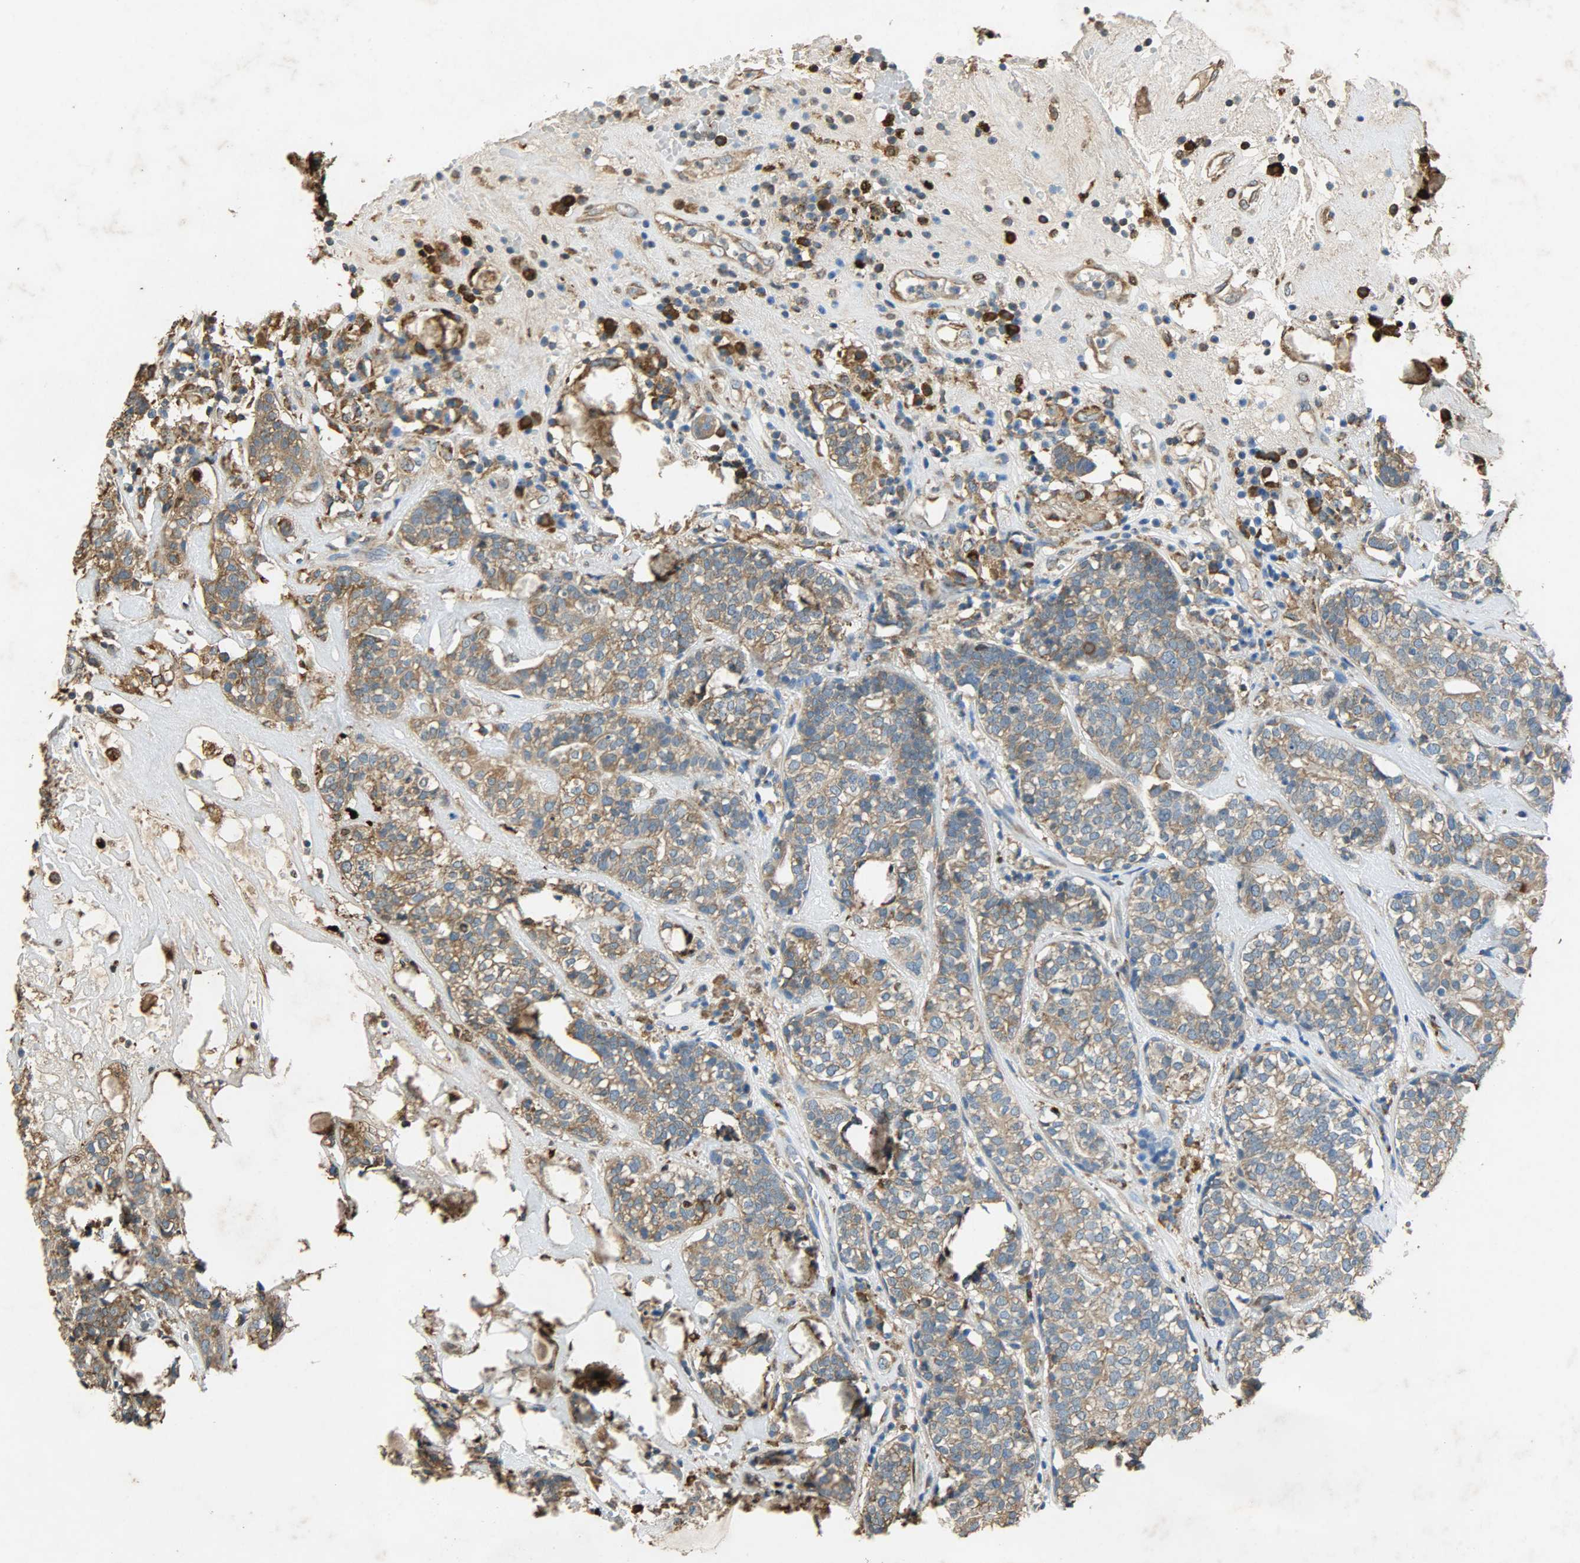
{"staining": {"intensity": "moderate", "quantity": ">75%", "location": "cytoplasmic/membranous"}, "tissue": "head and neck cancer", "cell_type": "Tumor cells", "image_type": "cancer", "snomed": [{"axis": "morphology", "description": "Adenocarcinoma, NOS"}, {"axis": "topography", "description": "Salivary gland"}, {"axis": "topography", "description": "Head-Neck"}], "caption": "Immunohistochemistry (IHC) staining of head and neck adenocarcinoma, which reveals medium levels of moderate cytoplasmic/membranous positivity in about >75% of tumor cells indicating moderate cytoplasmic/membranous protein positivity. The staining was performed using DAB (3,3'-diaminobenzidine) (brown) for protein detection and nuclei were counterstained in hematoxylin (blue).", "gene": "HSPA5", "patient": {"sex": "female", "age": 65}}